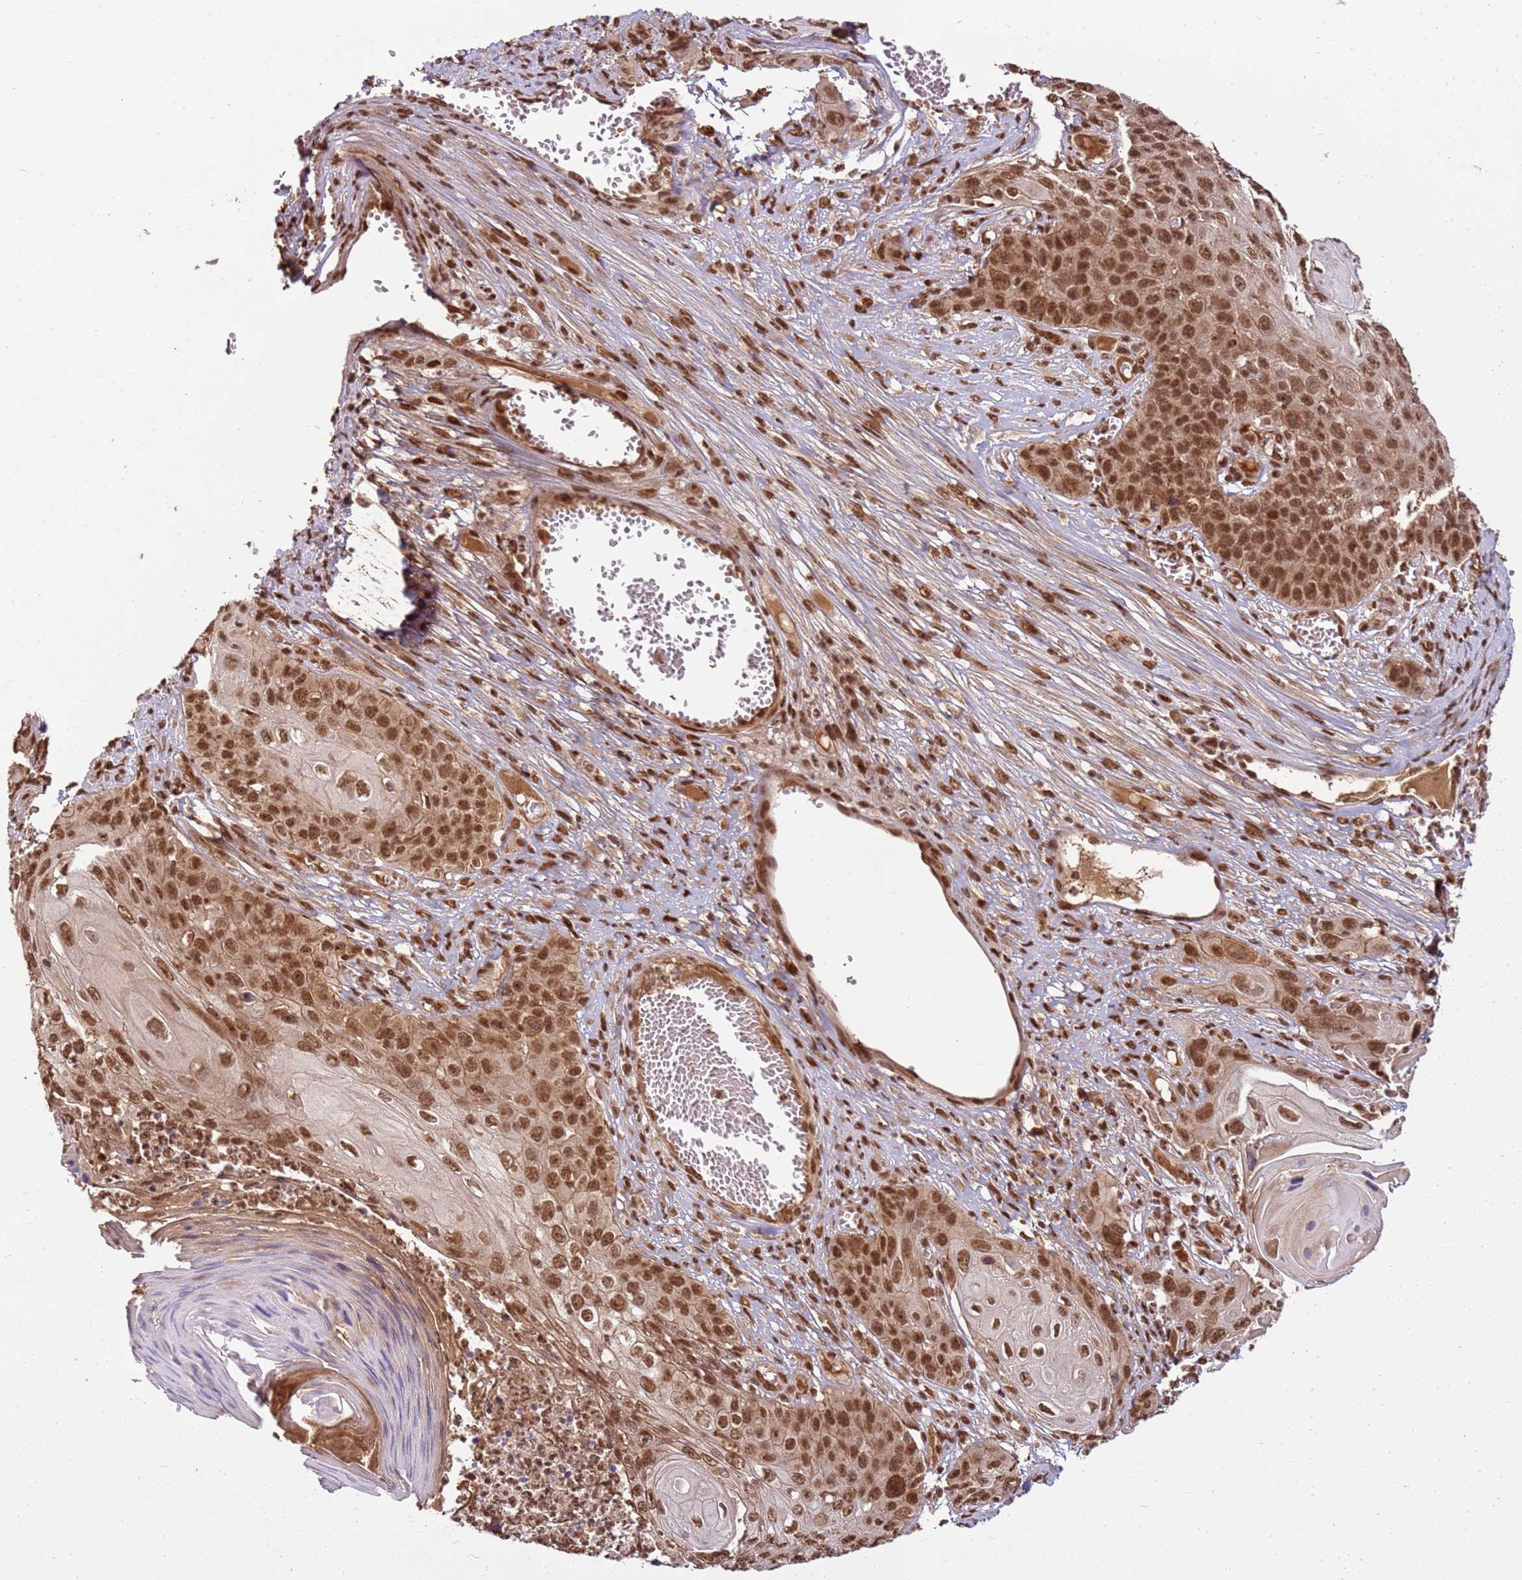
{"staining": {"intensity": "moderate", "quantity": ">75%", "location": "nuclear"}, "tissue": "skin cancer", "cell_type": "Tumor cells", "image_type": "cancer", "snomed": [{"axis": "morphology", "description": "Squamous cell carcinoma, NOS"}, {"axis": "topography", "description": "Skin"}], "caption": "Skin cancer was stained to show a protein in brown. There is medium levels of moderate nuclear positivity in about >75% of tumor cells.", "gene": "ZBTB12", "patient": {"sex": "male", "age": 55}}